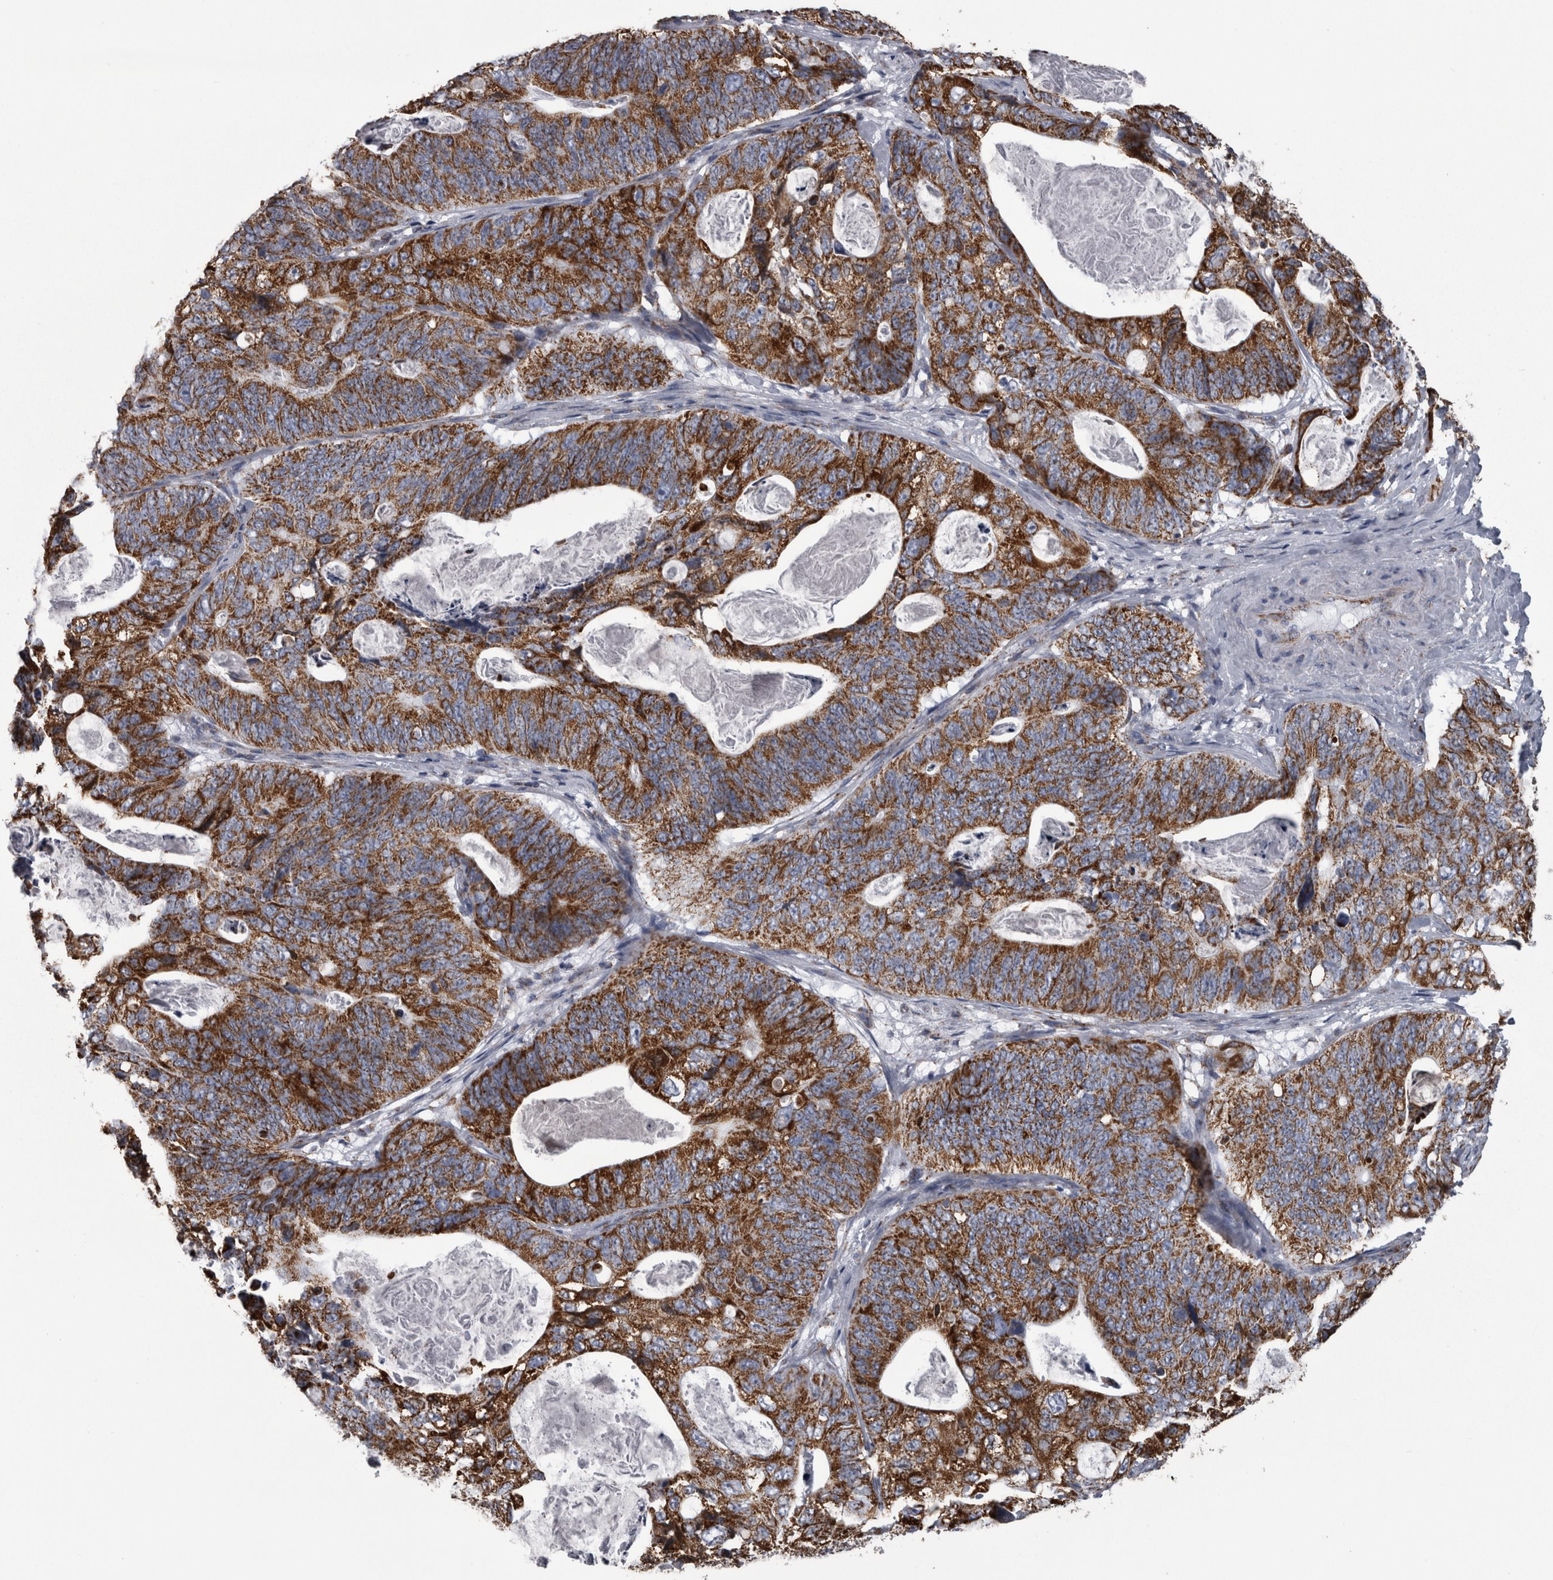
{"staining": {"intensity": "strong", "quantity": ">75%", "location": "cytoplasmic/membranous"}, "tissue": "stomach cancer", "cell_type": "Tumor cells", "image_type": "cancer", "snomed": [{"axis": "morphology", "description": "Normal tissue, NOS"}, {"axis": "morphology", "description": "Adenocarcinoma, NOS"}, {"axis": "topography", "description": "Stomach"}], "caption": "Stomach cancer (adenocarcinoma) stained for a protein reveals strong cytoplasmic/membranous positivity in tumor cells. (DAB (3,3'-diaminobenzidine) IHC, brown staining for protein, blue staining for nuclei).", "gene": "MDH2", "patient": {"sex": "female", "age": 89}}